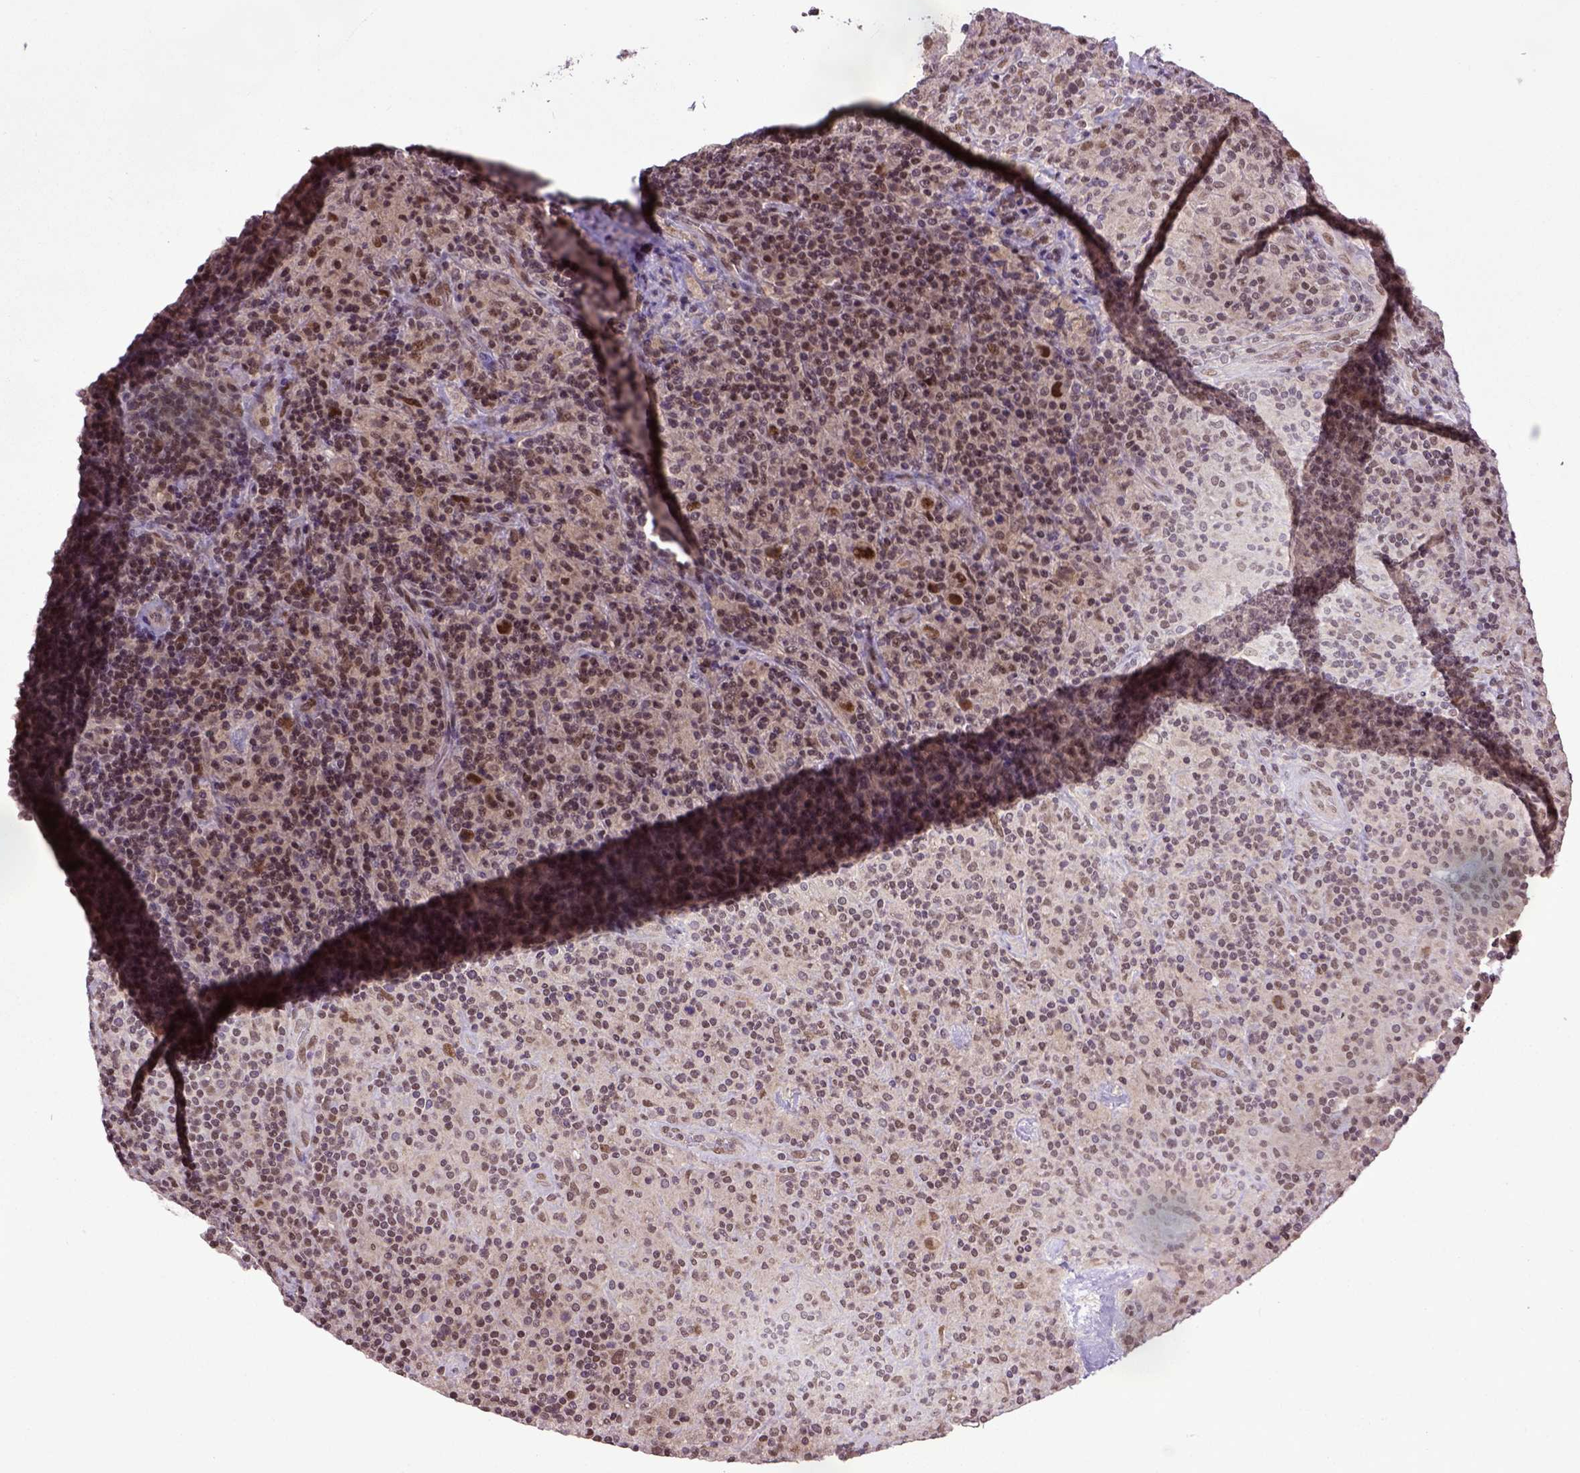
{"staining": {"intensity": "moderate", "quantity": ">75%", "location": "nuclear"}, "tissue": "lymphoma", "cell_type": "Tumor cells", "image_type": "cancer", "snomed": [{"axis": "morphology", "description": "Hodgkin's disease, NOS"}, {"axis": "topography", "description": "Lymph node"}], "caption": "DAB immunohistochemical staining of human Hodgkin's disease demonstrates moderate nuclear protein staining in about >75% of tumor cells.", "gene": "UBA3", "patient": {"sex": "male", "age": 70}}